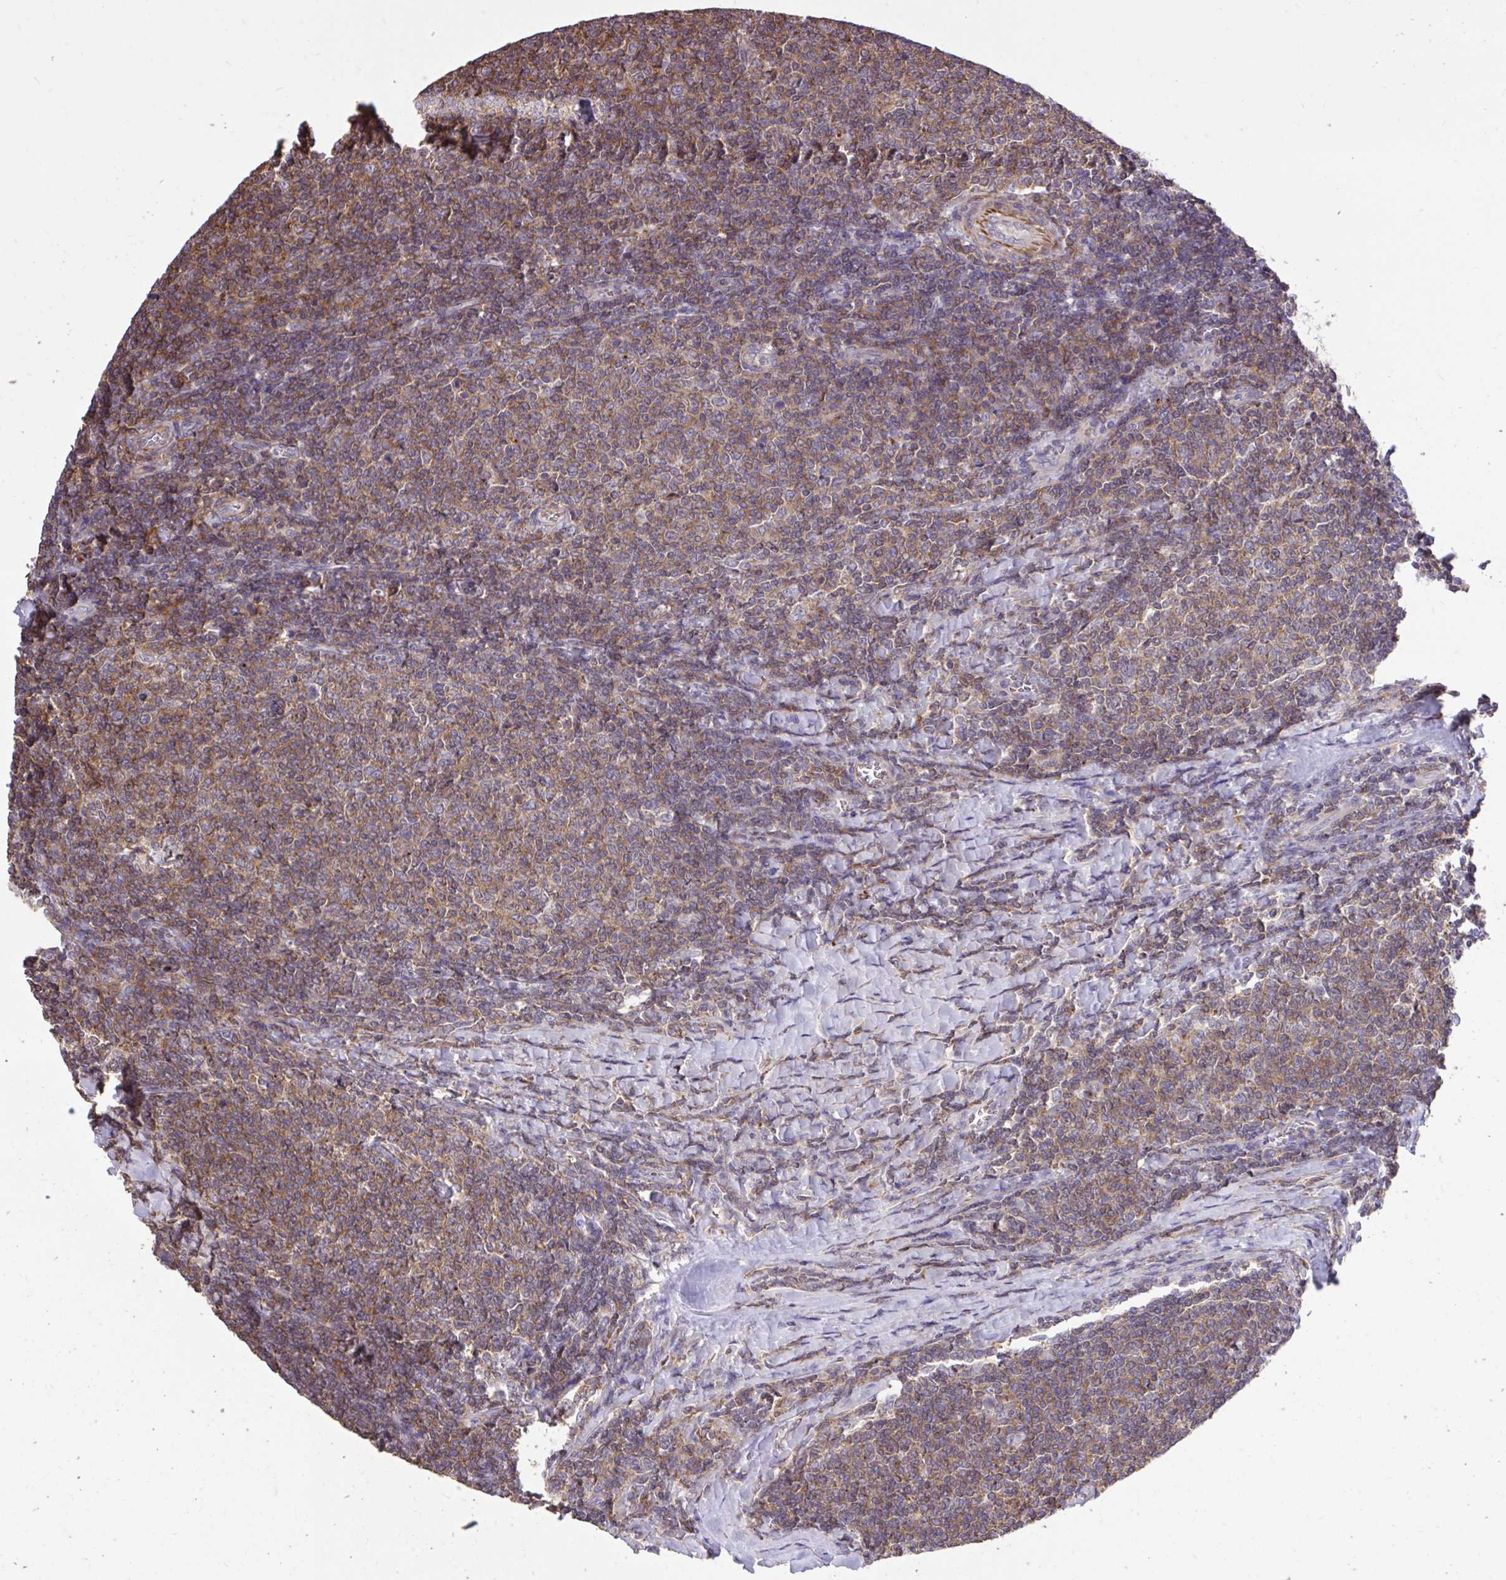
{"staining": {"intensity": "moderate", "quantity": ">75%", "location": "cytoplasmic/membranous"}, "tissue": "lymphoma", "cell_type": "Tumor cells", "image_type": "cancer", "snomed": [{"axis": "morphology", "description": "Malignant lymphoma, non-Hodgkin's type, Low grade"}, {"axis": "topography", "description": "Lymph node"}], "caption": "This photomicrograph reveals immunohistochemistry staining of lymphoma, with medium moderate cytoplasmic/membranous expression in approximately >75% of tumor cells.", "gene": "IGFL2", "patient": {"sex": "male", "age": 52}}